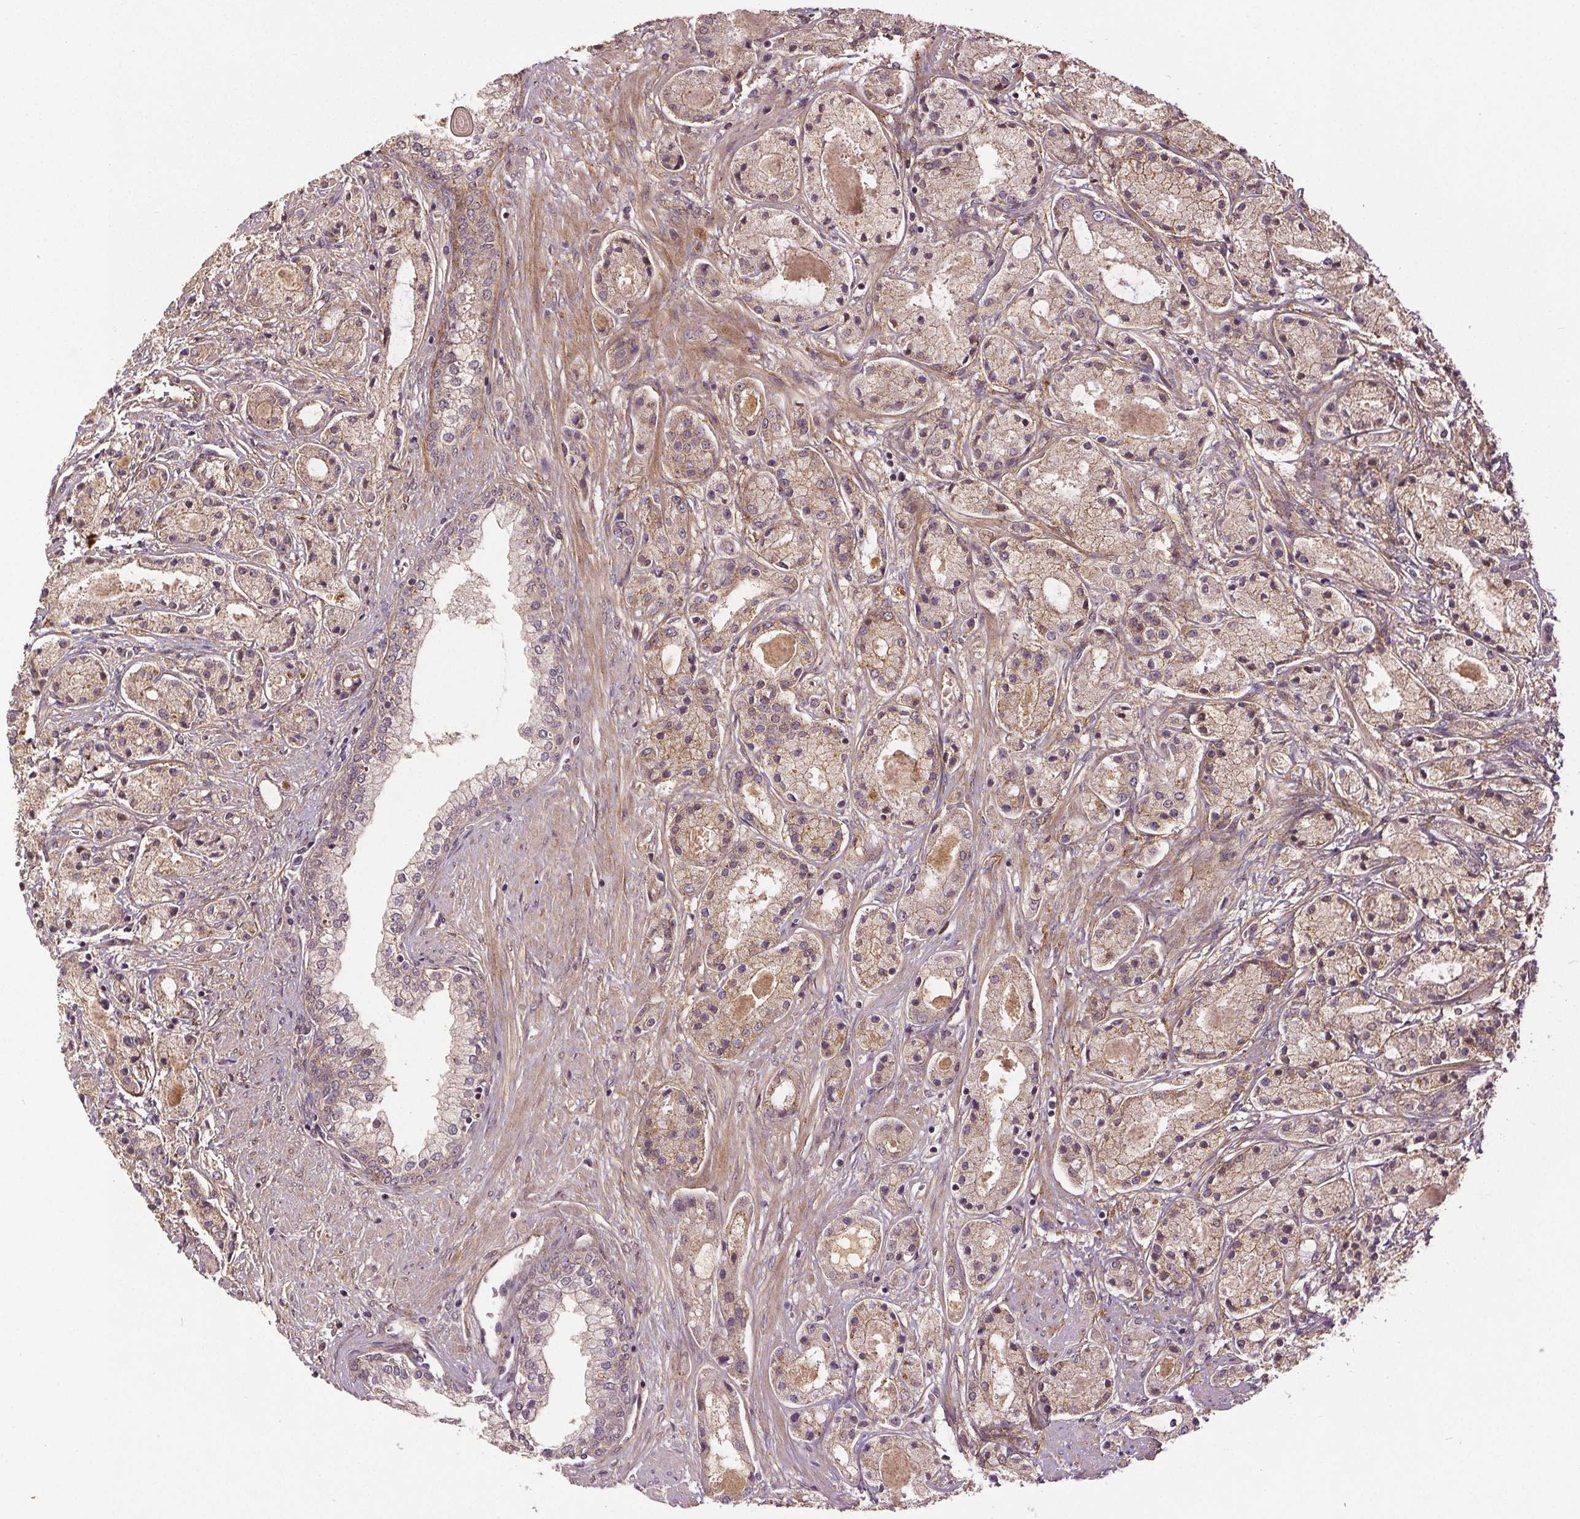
{"staining": {"intensity": "moderate", "quantity": "<25%", "location": "cytoplasmic/membranous"}, "tissue": "prostate cancer", "cell_type": "Tumor cells", "image_type": "cancer", "snomed": [{"axis": "morphology", "description": "Adenocarcinoma, High grade"}, {"axis": "topography", "description": "Prostate"}], "caption": "IHC photomicrograph of adenocarcinoma (high-grade) (prostate) stained for a protein (brown), which shows low levels of moderate cytoplasmic/membranous positivity in approximately <25% of tumor cells.", "gene": "EPHB3", "patient": {"sex": "male", "age": 67}}